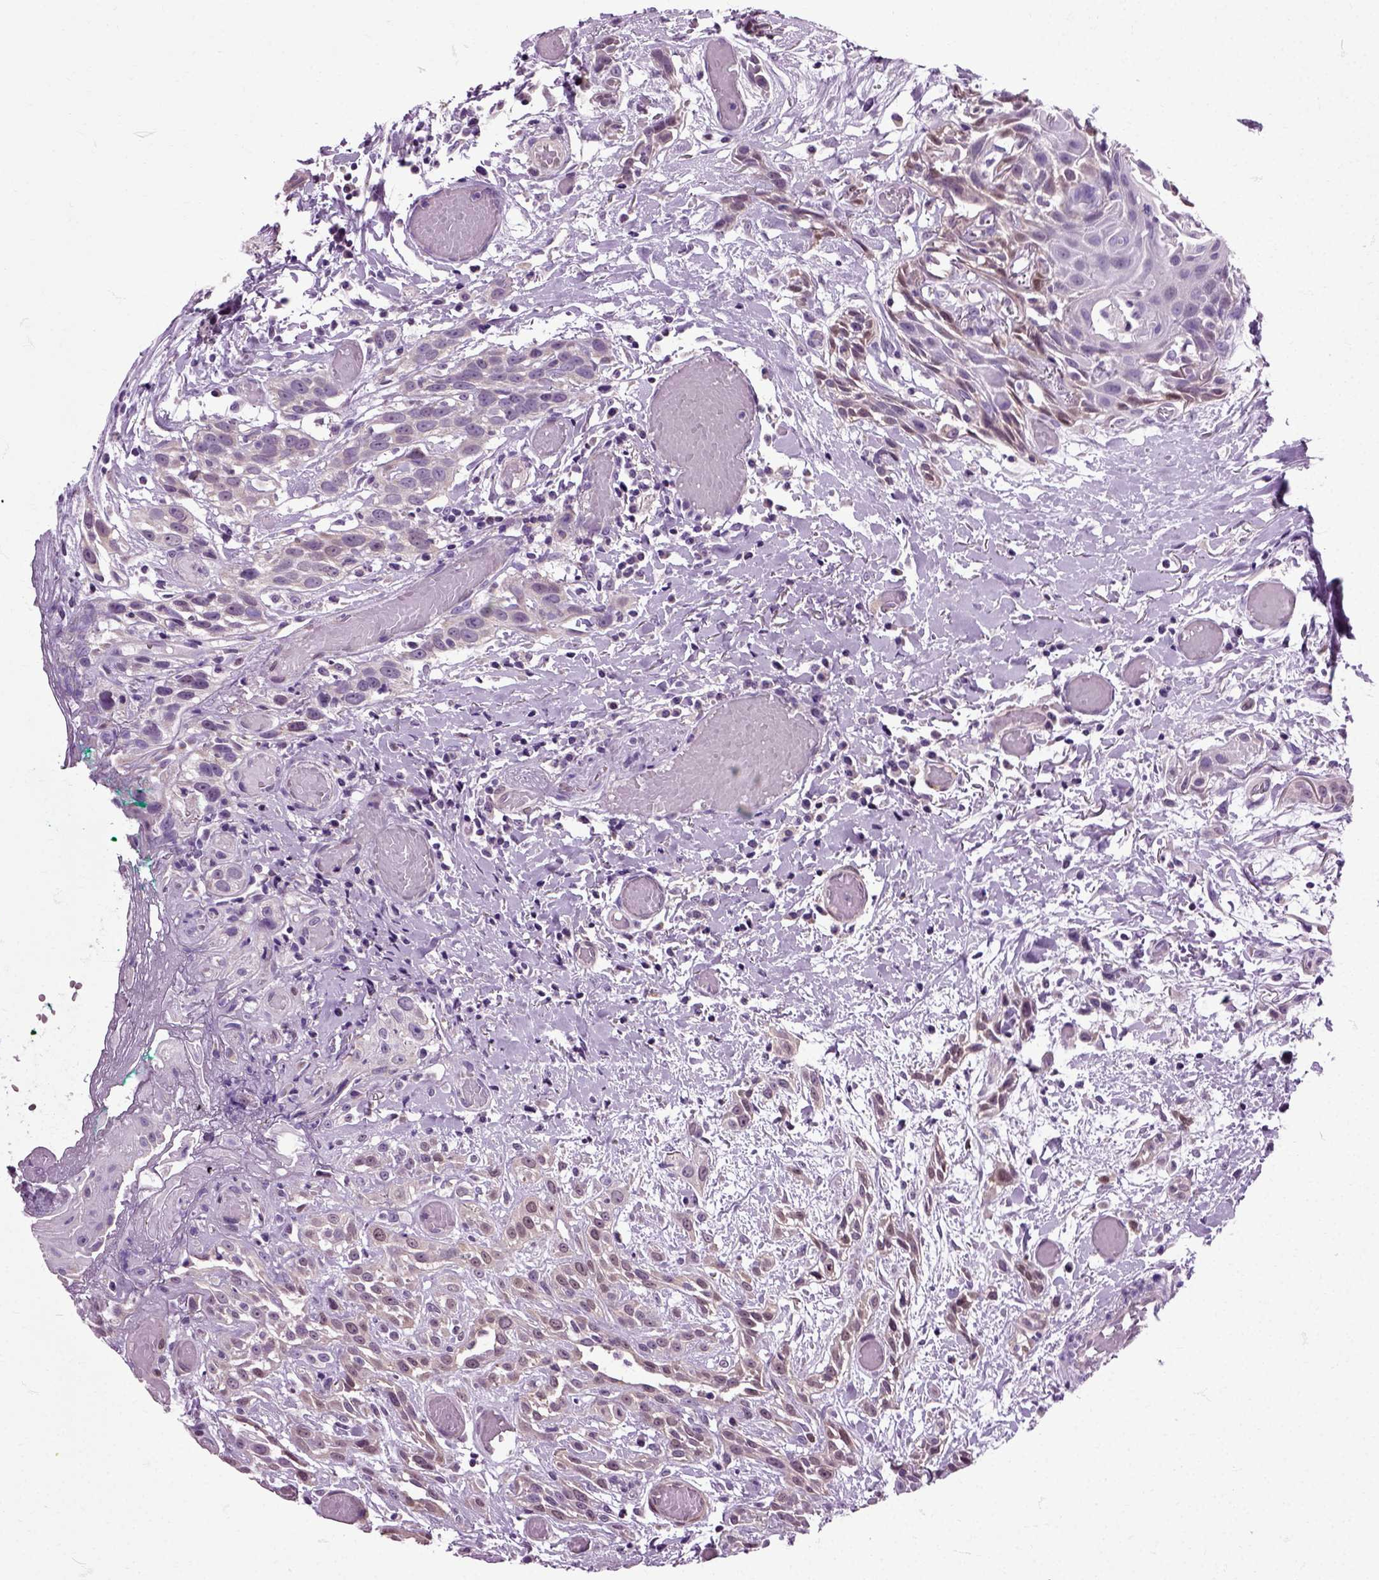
{"staining": {"intensity": "weak", "quantity": "<25%", "location": "cytoplasmic/membranous"}, "tissue": "head and neck cancer", "cell_type": "Tumor cells", "image_type": "cancer", "snomed": [{"axis": "morphology", "description": "Normal tissue, NOS"}, {"axis": "morphology", "description": "Squamous cell carcinoma, NOS"}, {"axis": "topography", "description": "Oral tissue"}, {"axis": "topography", "description": "Salivary gland"}, {"axis": "topography", "description": "Head-Neck"}], "caption": "An immunohistochemistry photomicrograph of squamous cell carcinoma (head and neck) is shown. There is no staining in tumor cells of squamous cell carcinoma (head and neck).", "gene": "HSPA2", "patient": {"sex": "female", "age": 62}}